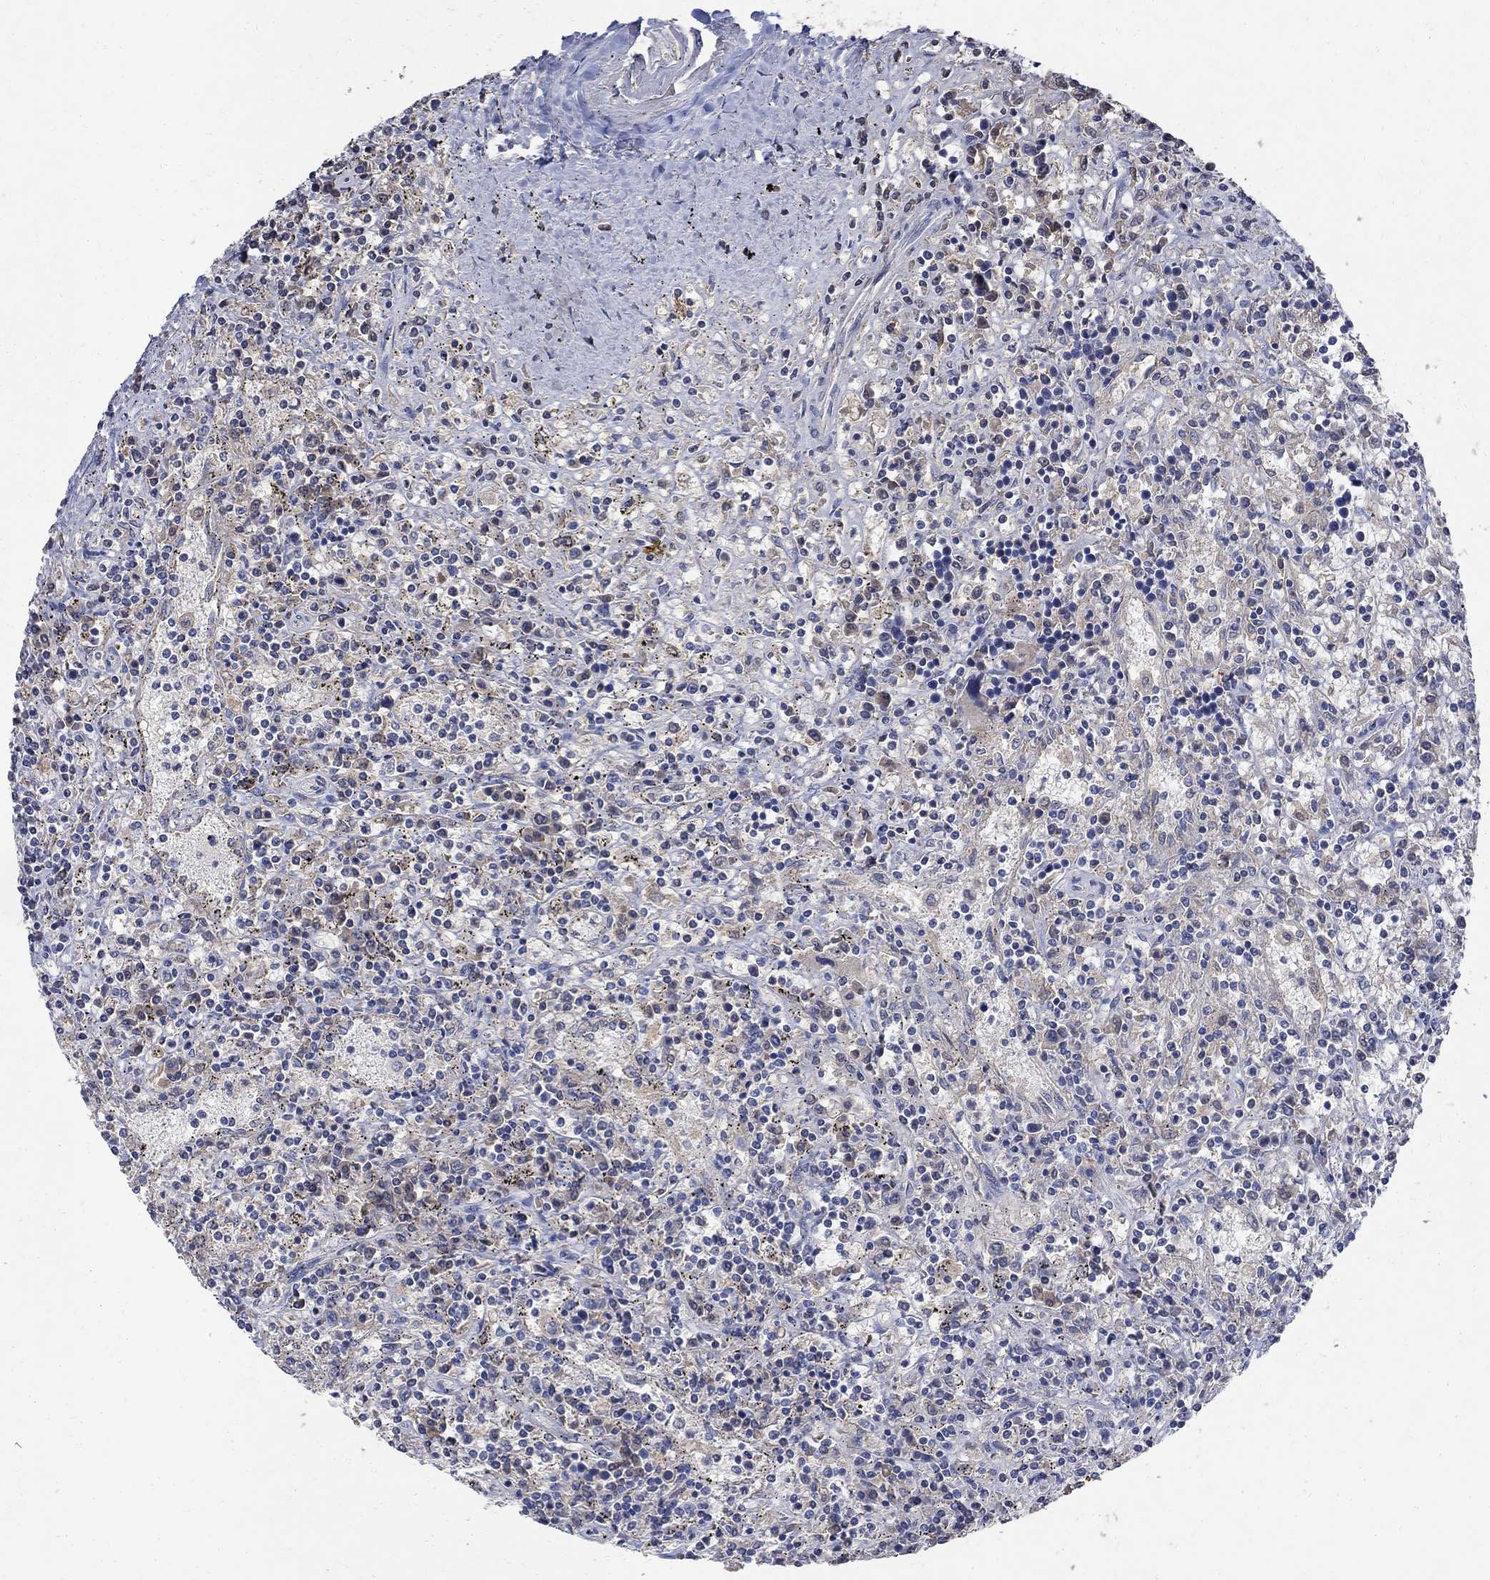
{"staining": {"intensity": "negative", "quantity": "none", "location": "none"}, "tissue": "lymphoma", "cell_type": "Tumor cells", "image_type": "cancer", "snomed": [{"axis": "morphology", "description": "Malignant lymphoma, non-Hodgkin's type, Low grade"}, {"axis": "topography", "description": "Spleen"}], "caption": "Tumor cells are negative for brown protein staining in lymphoma.", "gene": "TMEM169", "patient": {"sex": "male", "age": 62}}